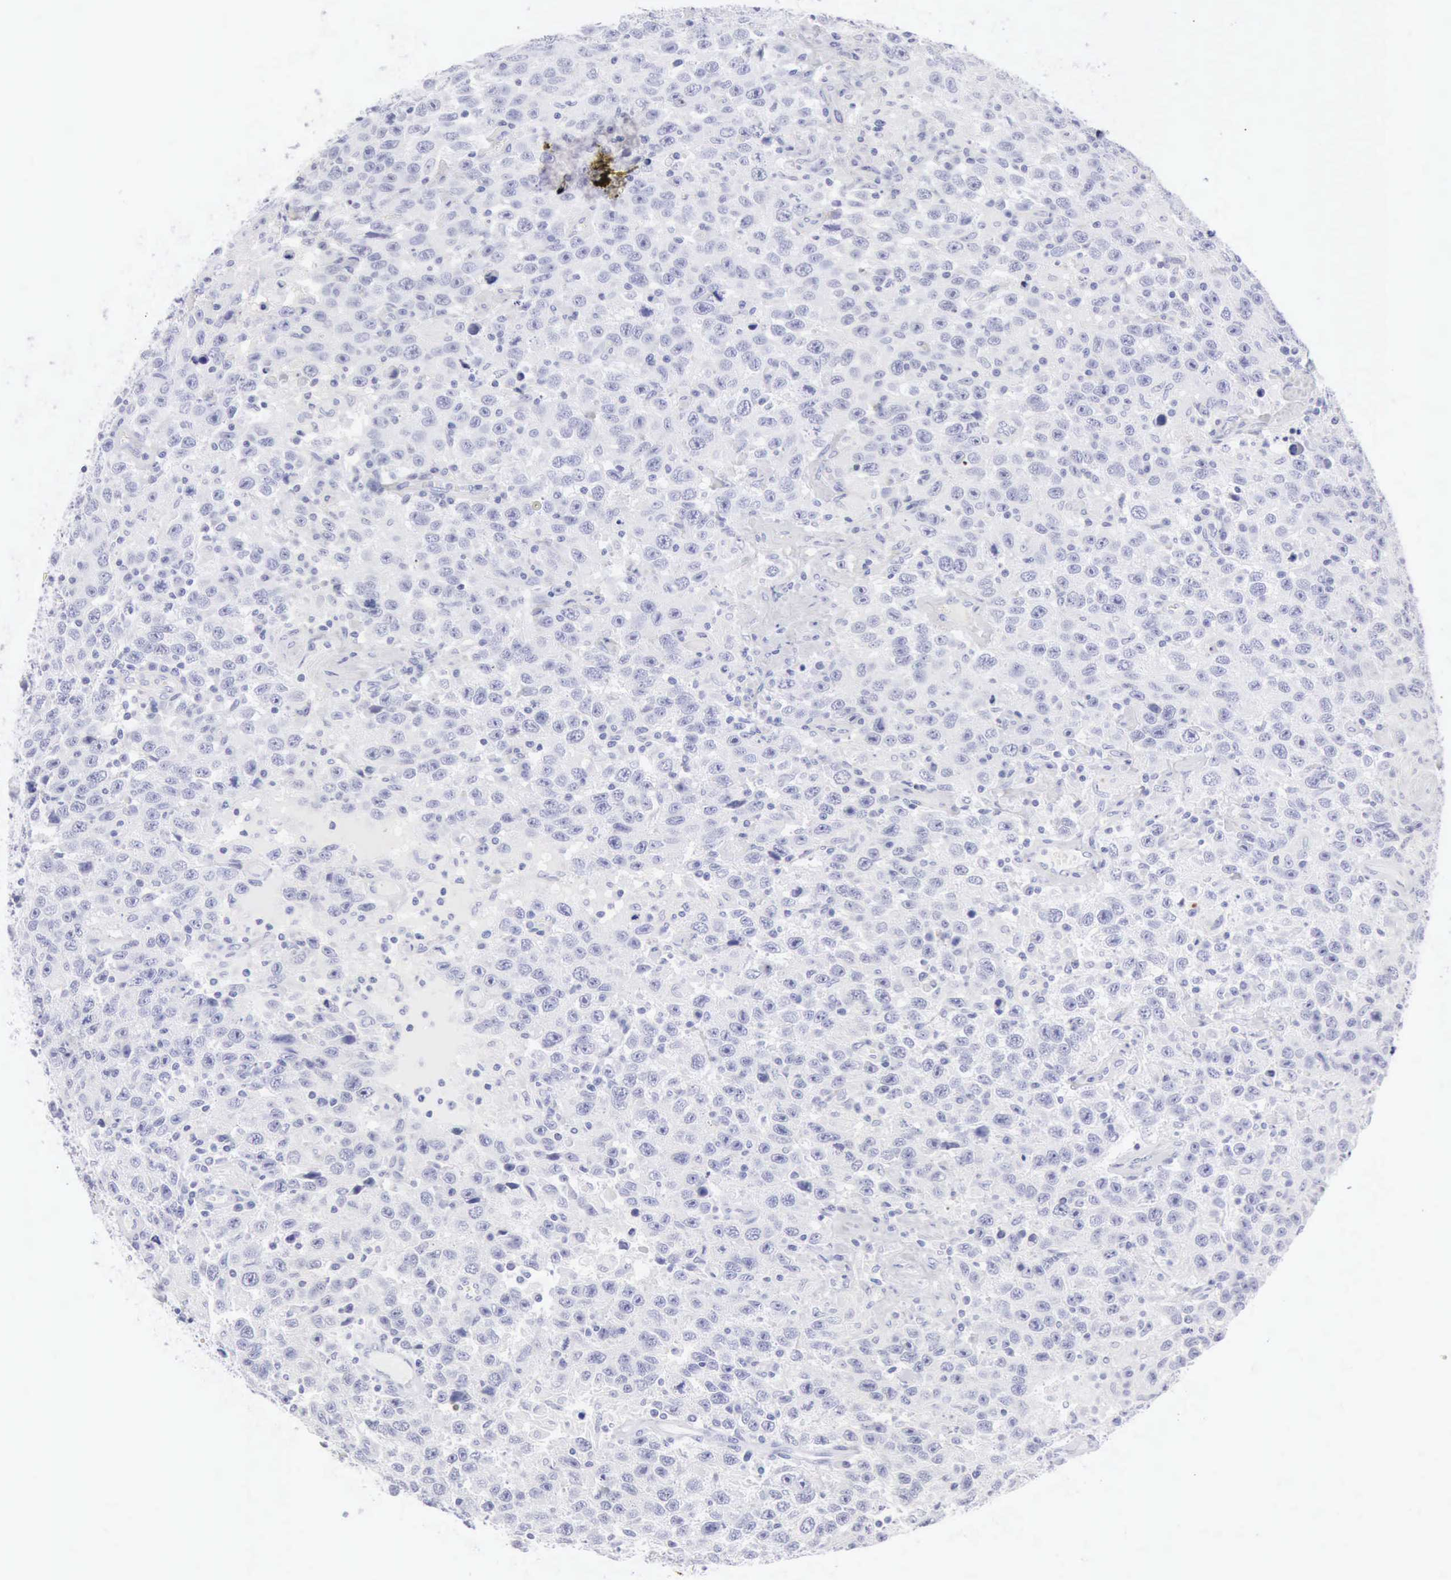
{"staining": {"intensity": "negative", "quantity": "none", "location": "none"}, "tissue": "testis cancer", "cell_type": "Tumor cells", "image_type": "cancer", "snomed": [{"axis": "morphology", "description": "Seminoma, NOS"}, {"axis": "topography", "description": "Testis"}], "caption": "High magnification brightfield microscopy of testis seminoma stained with DAB (brown) and counterstained with hematoxylin (blue): tumor cells show no significant positivity. Brightfield microscopy of IHC stained with DAB (brown) and hematoxylin (blue), captured at high magnification.", "gene": "KRT10", "patient": {"sex": "male", "age": 41}}